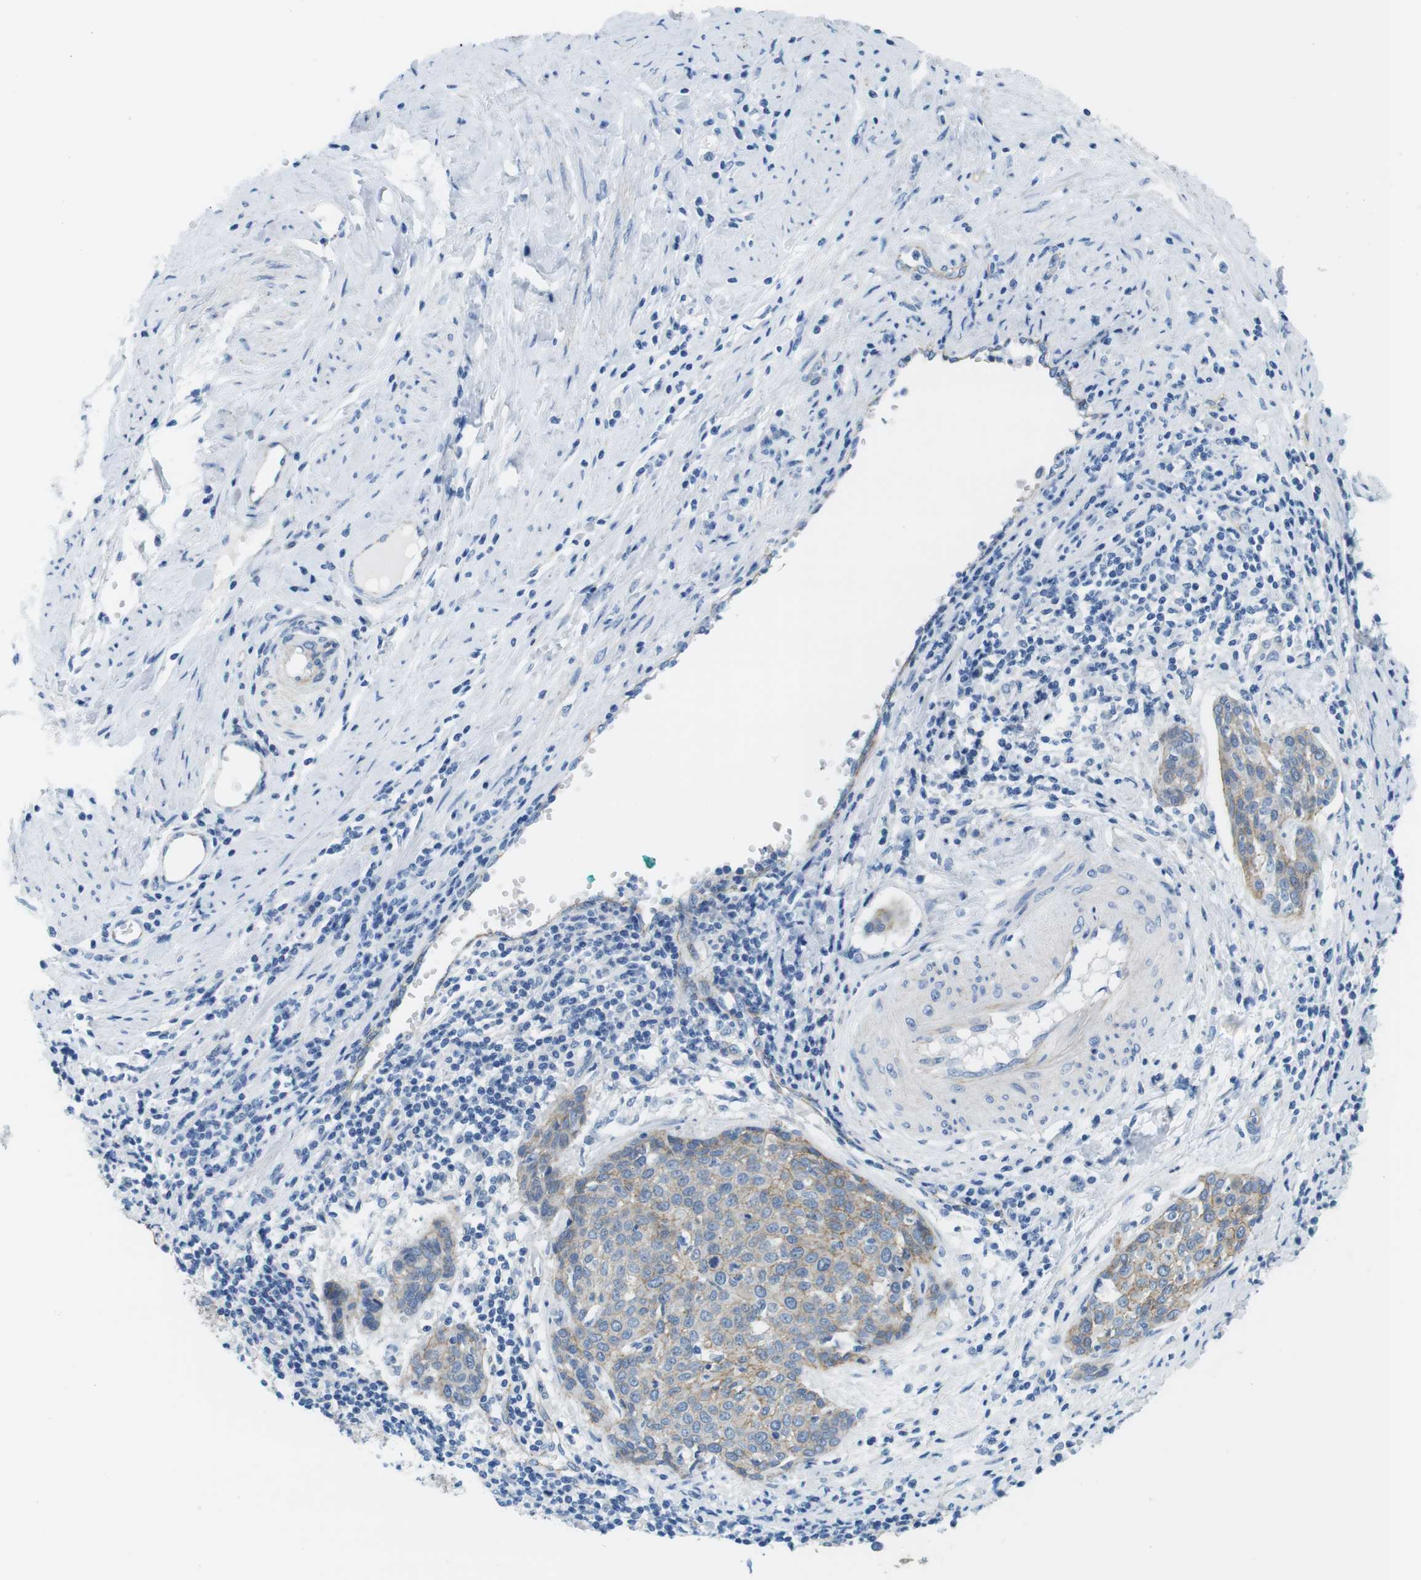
{"staining": {"intensity": "weak", "quantity": ">75%", "location": "cytoplasmic/membranous"}, "tissue": "cervical cancer", "cell_type": "Tumor cells", "image_type": "cancer", "snomed": [{"axis": "morphology", "description": "Squamous cell carcinoma, NOS"}, {"axis": "topography", "description": "Cervix"}], "caption": "Brown immunohistochemical staining in cervical cancer (squamous cell carcinoma) exhibits weak cytoplasmic/membranous staining in about >75% of tumor cells.", "gene": "SLC6A6", "patient": {"sex": "female", "age": 38}}